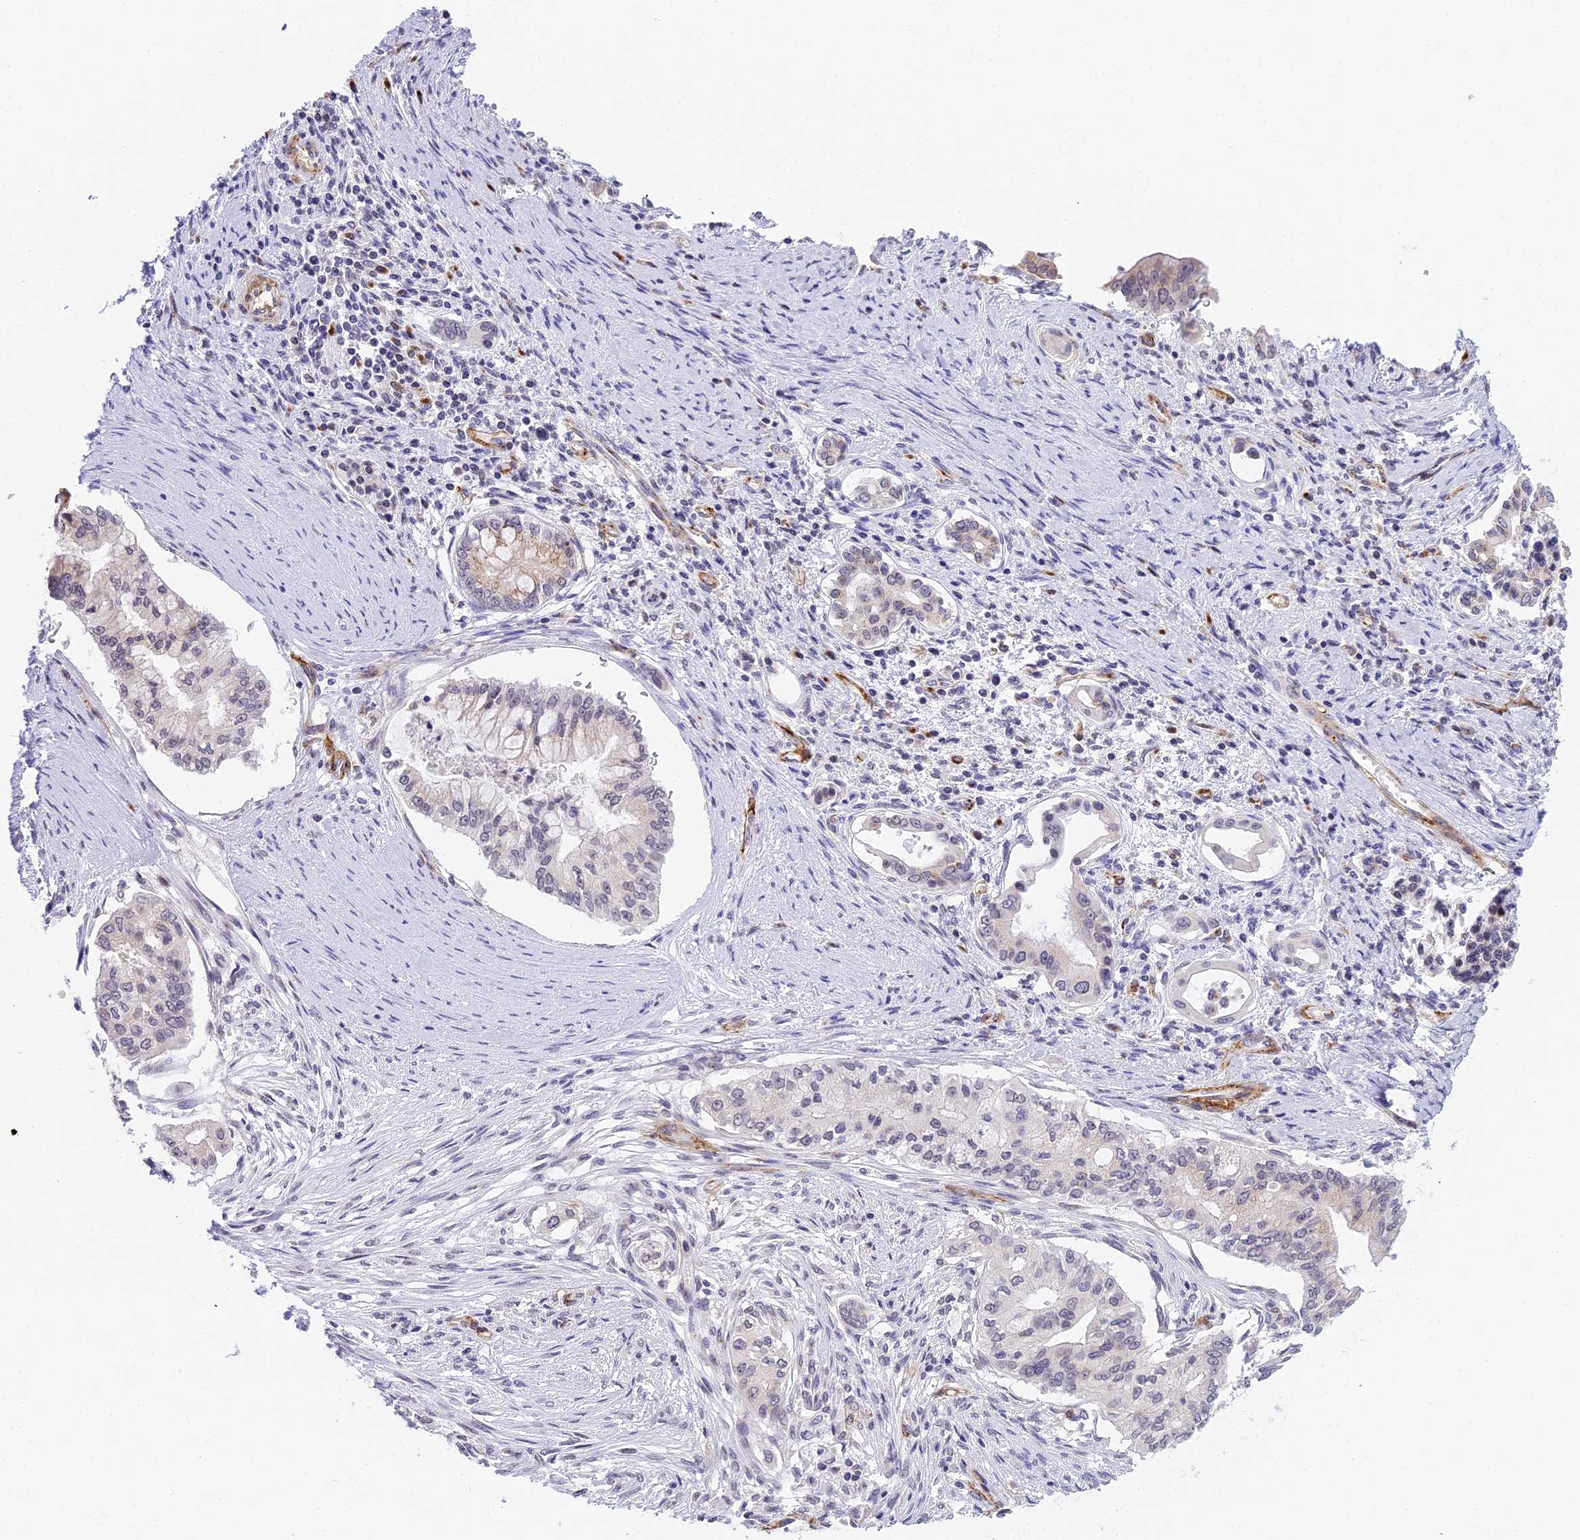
{"staining": {"intensity": "weak", "quantity": "<25%", "location": "cytoplasmic/membranous"}, "tissue": "pancreatic cancer", "cell_type": "Tumor cells", "image_type": "cancer", "snomed": [{"axis": "morphology", "description": "Adenocarcinoma, NOS"}, {"axis": "topography", "description": "Pancreas"}], "caption": "Pancreatic adenocarcinoma stained for a protein using IHC shows no positivity tumor cells.", "gene": "HEATR5B", "patient": {"sex": "male", "age": 46}}